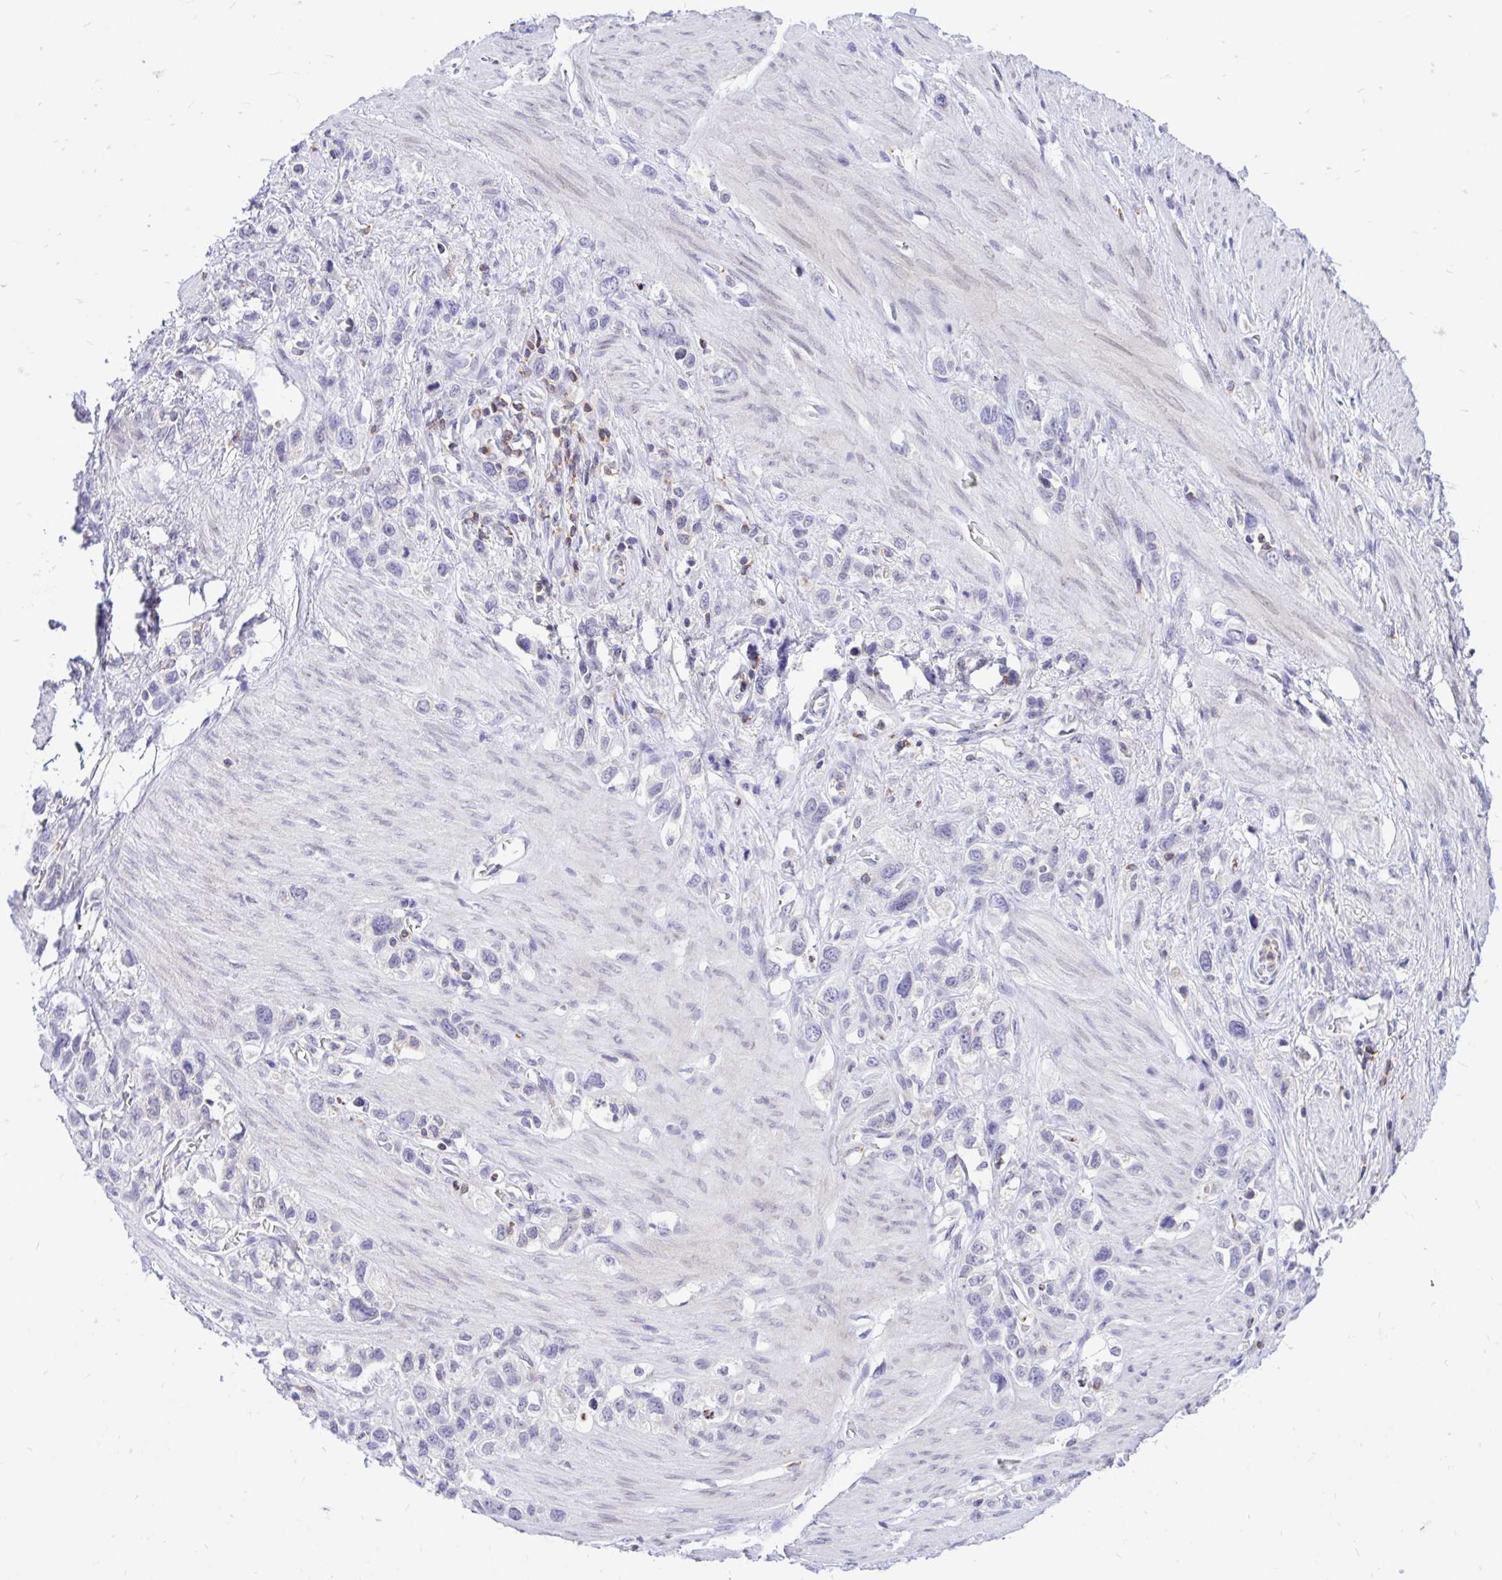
{"staining": {"intensity": "negative", "quantity": "none", "location": "none"}, "tissue": "stomach cancer", "cell_type": "Tumor cells", "image_type": "cancer", "snomed": [{"axis": "morphology", "description": "Adenocarcinoma, NOS"}, {"axis": "topography", "description": "Stomach"}], "caption": "Tumor cells show no significant positivity in stomach adenocarcinoma.", "gene": "CXCL8", "patient": {"sex": "female", "age": 65}}